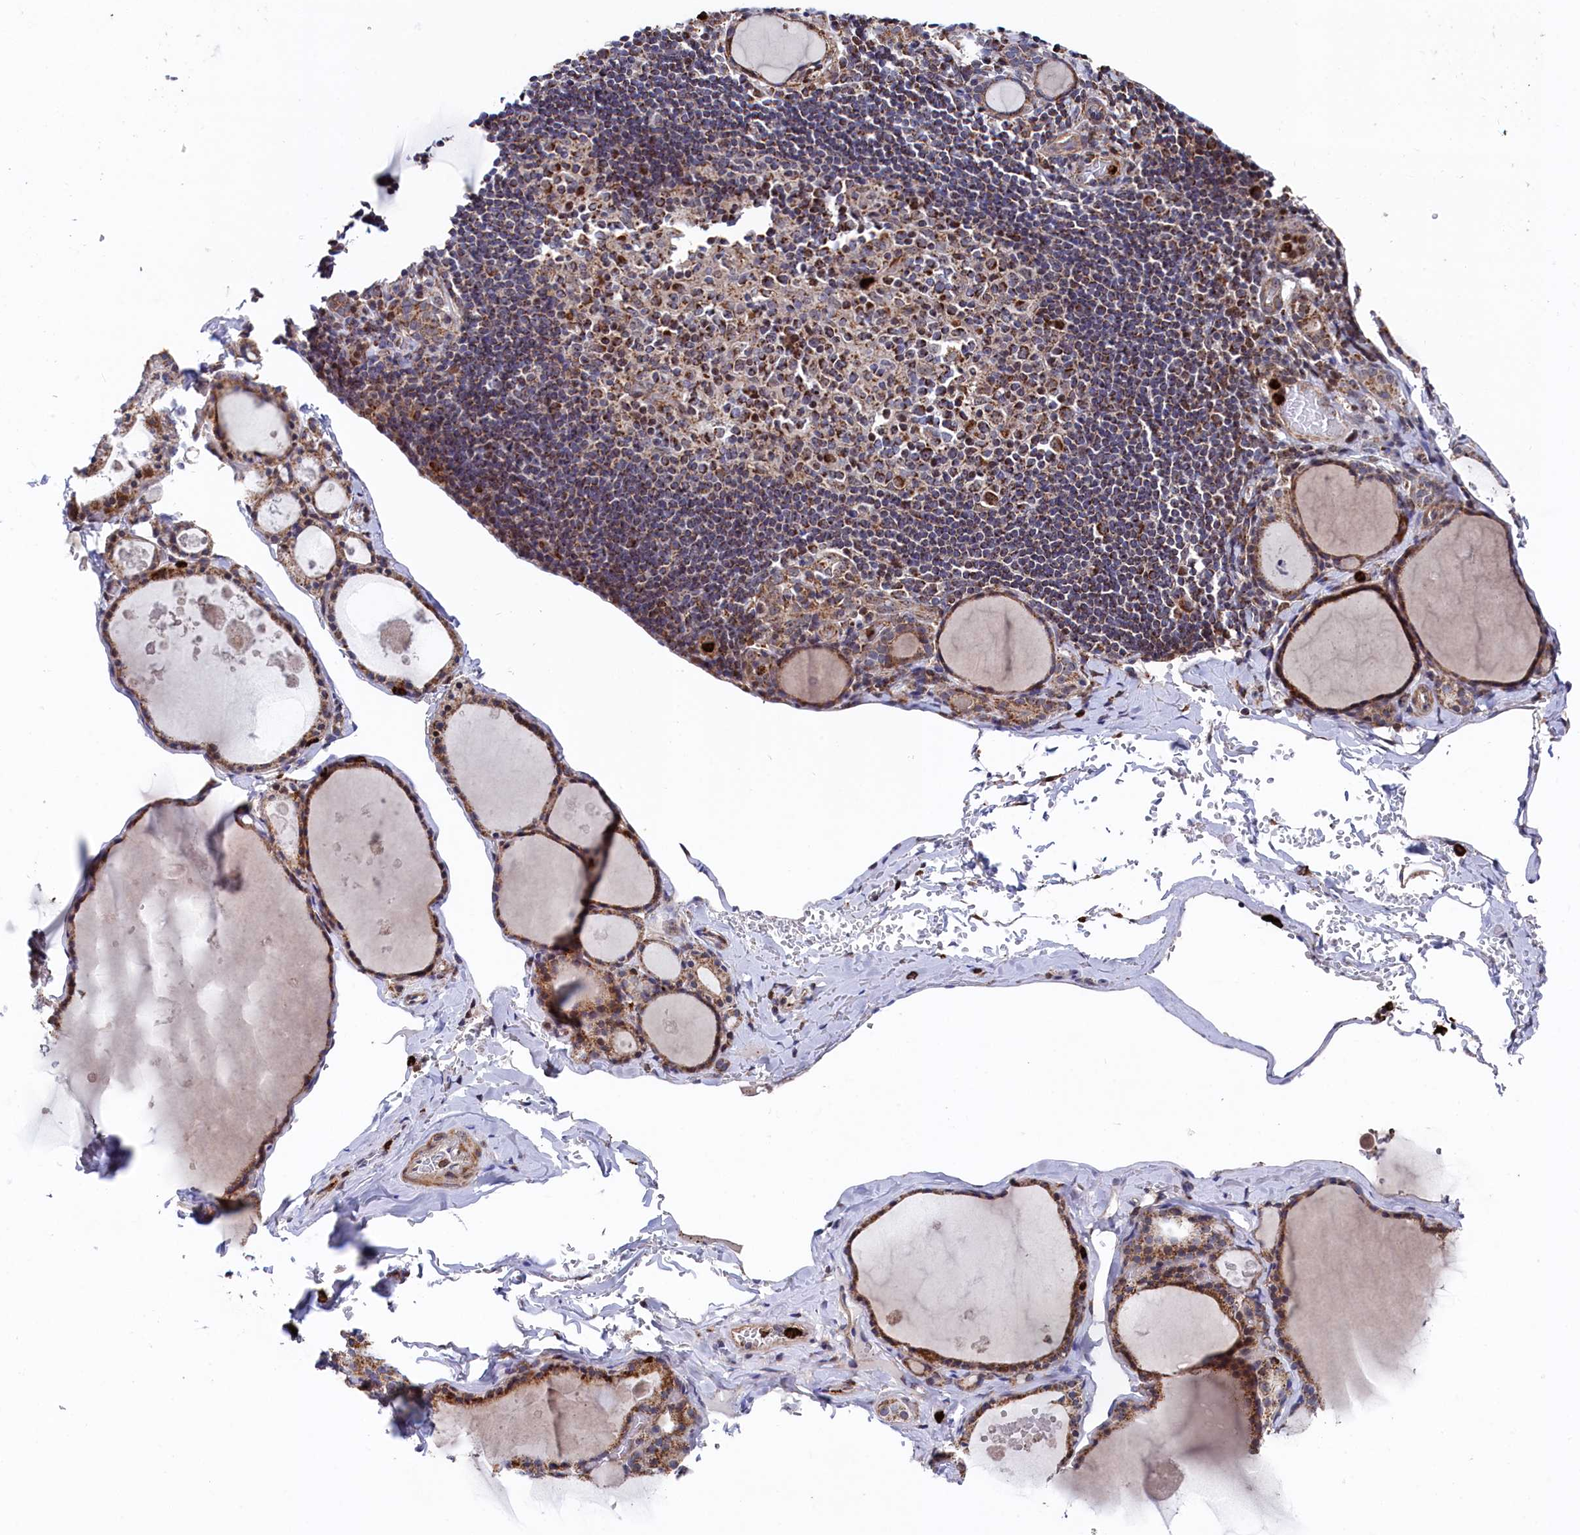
{"staining": {"intensity": "moderate", "quantity": ">75%", "location": "cytoplasmic/membranous"}, "tissue": "thyroid gland", "cell_type": "Glandular cells", "image_type": "normal", "snomed": [{"axis": "morphology", "description": "Normal tissue, NOS"}, {"axis": "topography", "description": "Thyroid gland"}], "caption": "Immunohistochemical staining of normal thyroid gland demonstrates medium levels of moderate cytoplasmic/membranous staining in approximately >75% of glandular cells. (Brightfield microscopy of DAB IHC at high magnification).", "gene": "CHCHD1", "patient": {"sex": "male", "age": 56}}